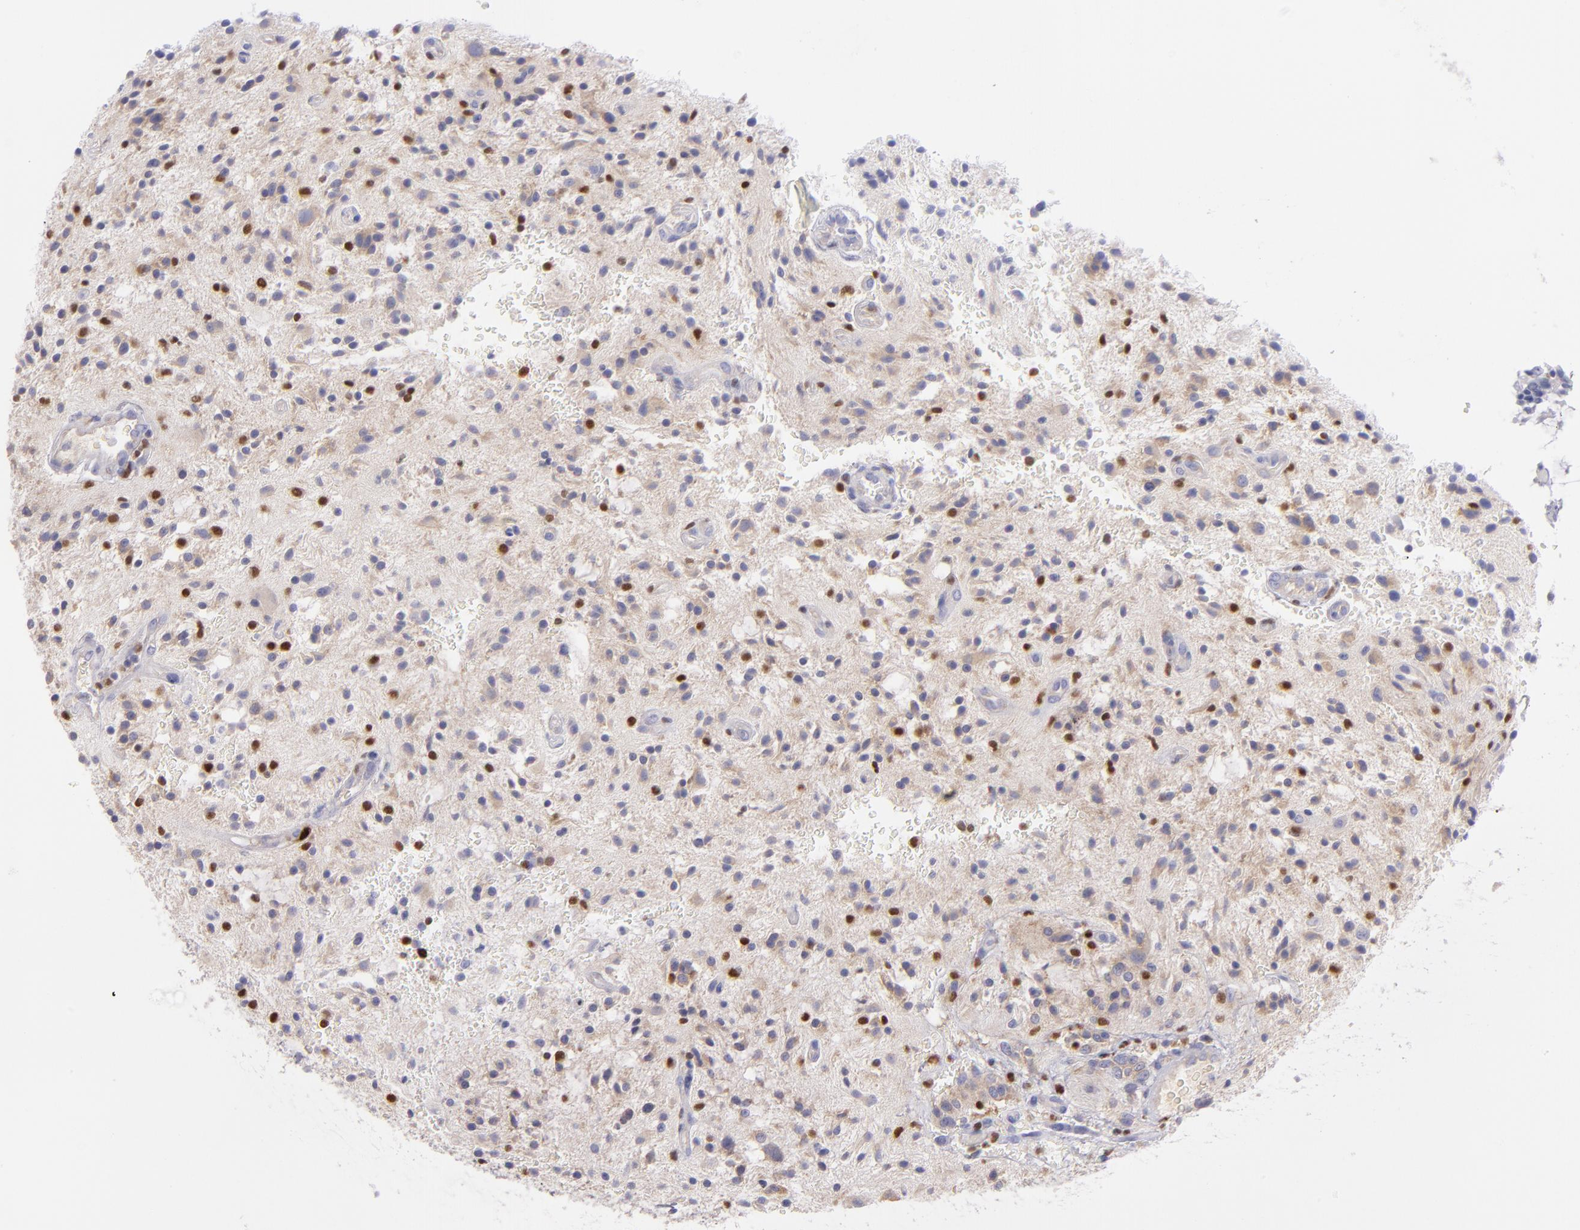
{"staining": {"intensity": "moderate", "quantity": "<25%", "location": "nuclear"}, "tissue": "glioma", "cell_type": "Tumor cells", "image_type": "cancer", "snomed": [{"axis": "morphology", "description": "Glioma, malignant, NOS"}, {"axis": "topography", "description": "Cerebellum"}], "caption": "This is an image of immunohistochemistry staining of glioma, which shows moderate positivity in the nuclear of tumor cells.", "gene": "IRF8", "patient": {"sex": "female", "age": 10}}